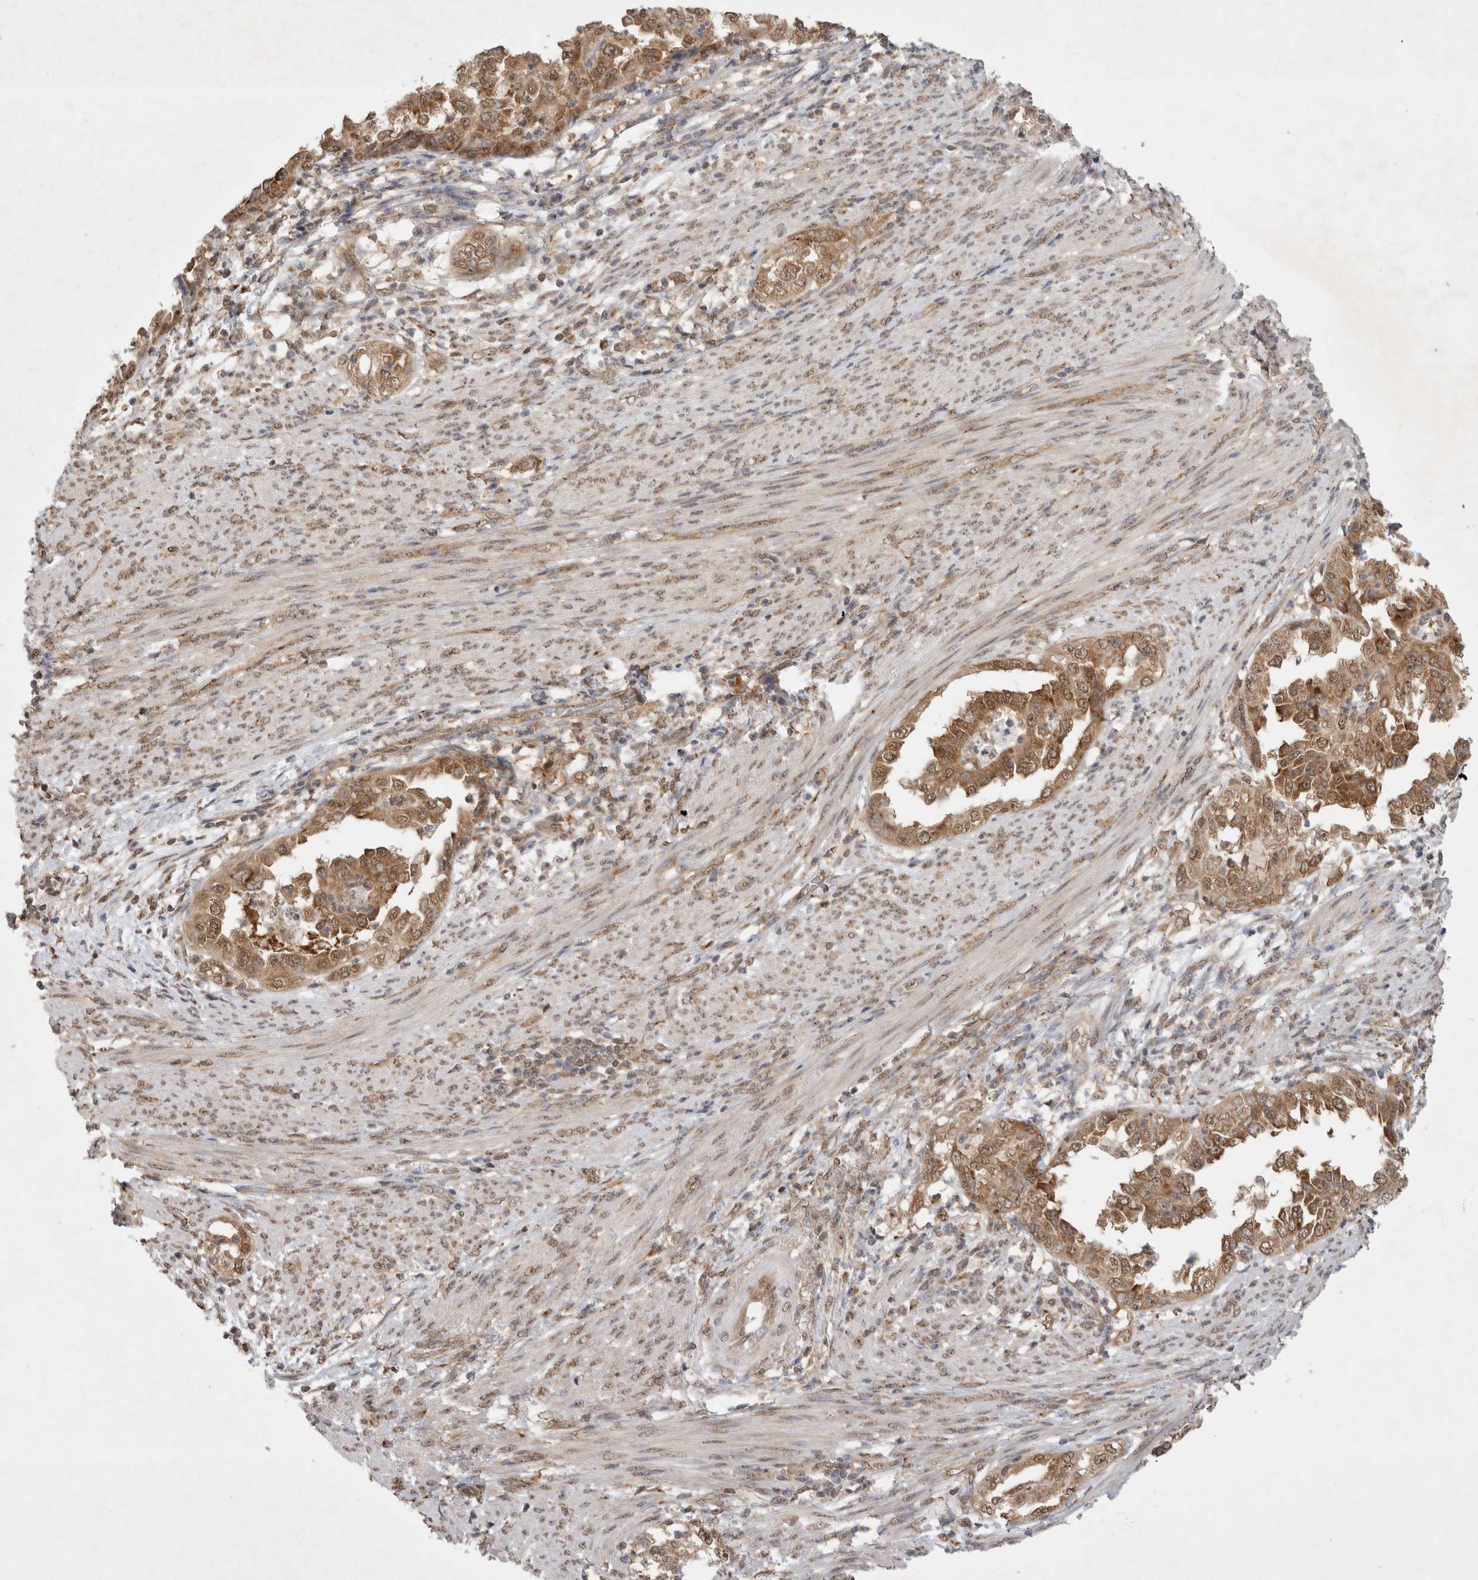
{"staining": {"intensity": "moderate", "quantity": ">75%", "location": "cytoplasmic/membranous"}, "tissue": "endometrial cancer", "cell_type": "Tumor cells", "image_type": "cancer", "snomed": [{"axis": "morphology", "description": "Adenocarcinoma, NOS"}, {"axis": "topography", "description": "Endometrium"}], "caption": "Immunohistochemistry image of neoplastic tissue: adenocarcinoma (endometrial) stained using IHC shows medium levels of moderate protein expression localized specifically in the cytoplasmic/membranous of tumor cells, appearing as a cytoplasmic/membranous brown color.", "gene": "WIPF2", "patient": {"sex": "female", "age": 85}}